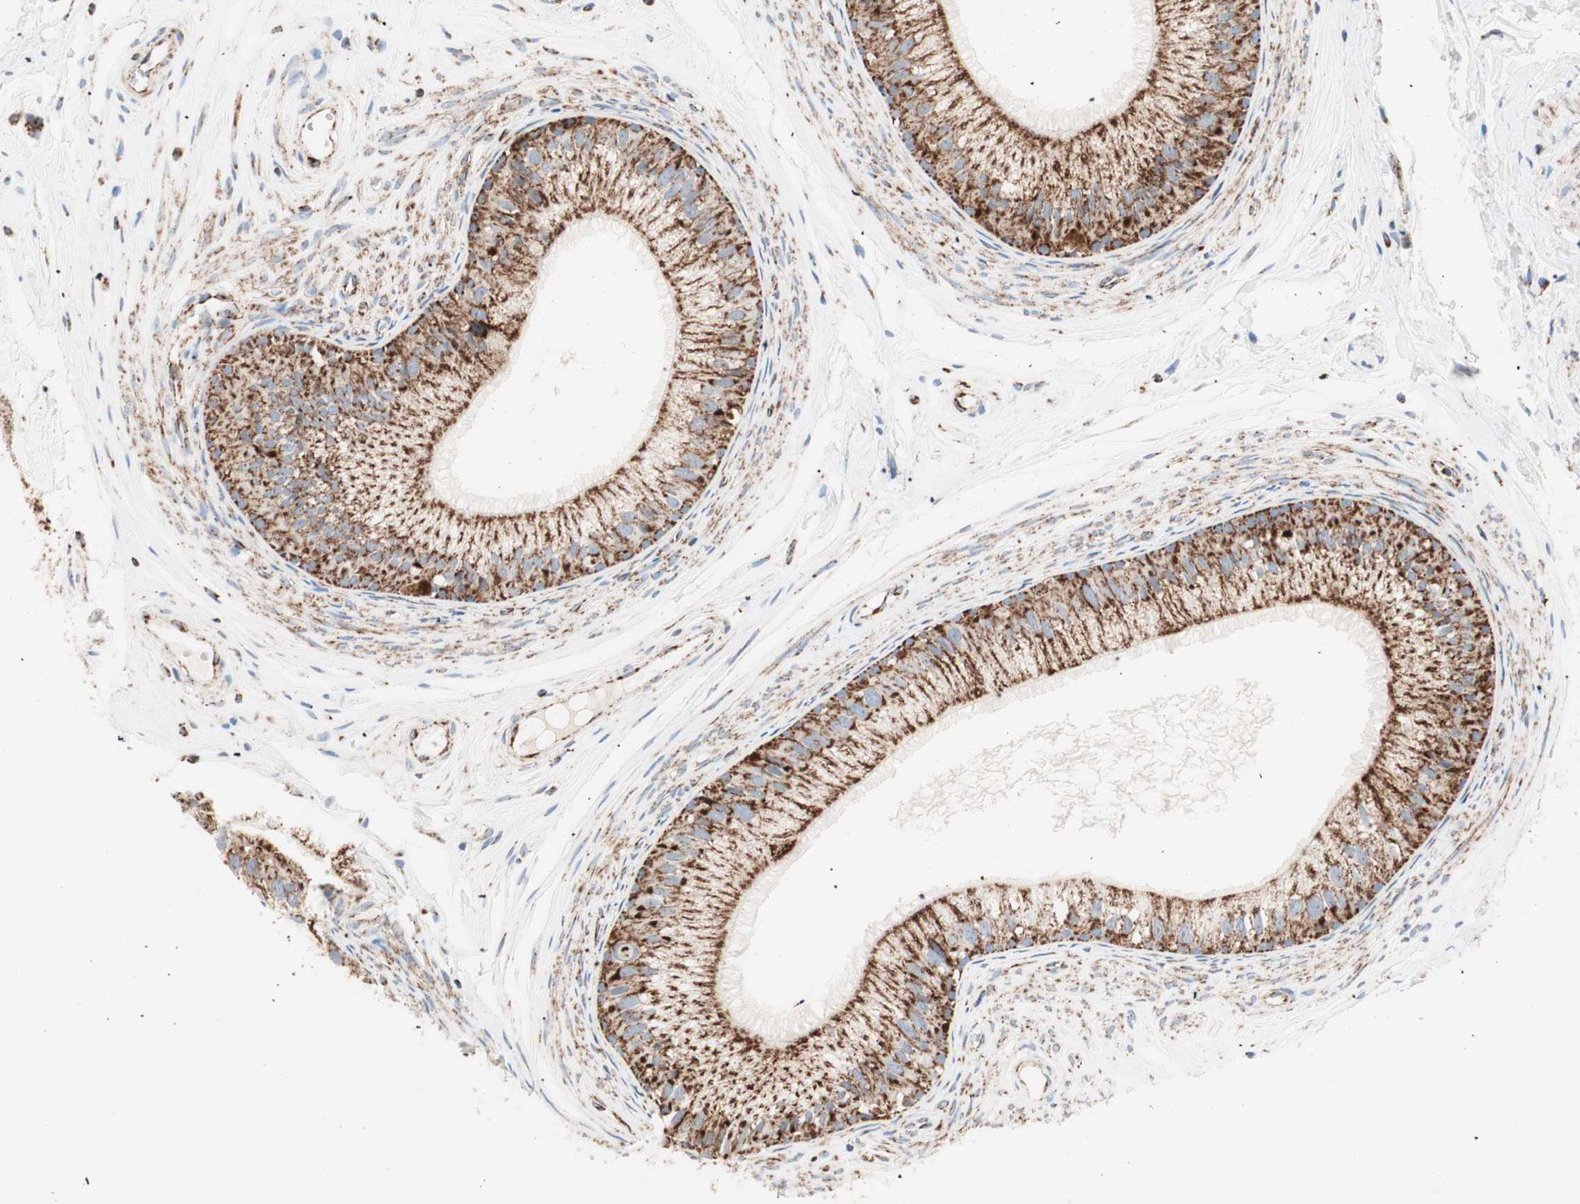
{"staining": {"intensity": "strong", "quantity": ">75%", "location": "cytoplasmic/membranous"}, "tissue": "epididymis", "cell_type": "Glandular cells", "image_type": "normal", "snomed": [{"axis": "morphology", "description": "Normal tissue, NOS"}, {"axis": "topography", "description": "Epididymis"}], "caption": "Immunohistochemistry (IHC) micrograph of unremarkable epididymis stained for a protein (brown), which reveals high levels of strong cytoplasmic/membranous staining in approximately >75% of glandular cells.", "gene": "TOMM20", "patient": {"sex": "male", "age": 56}}